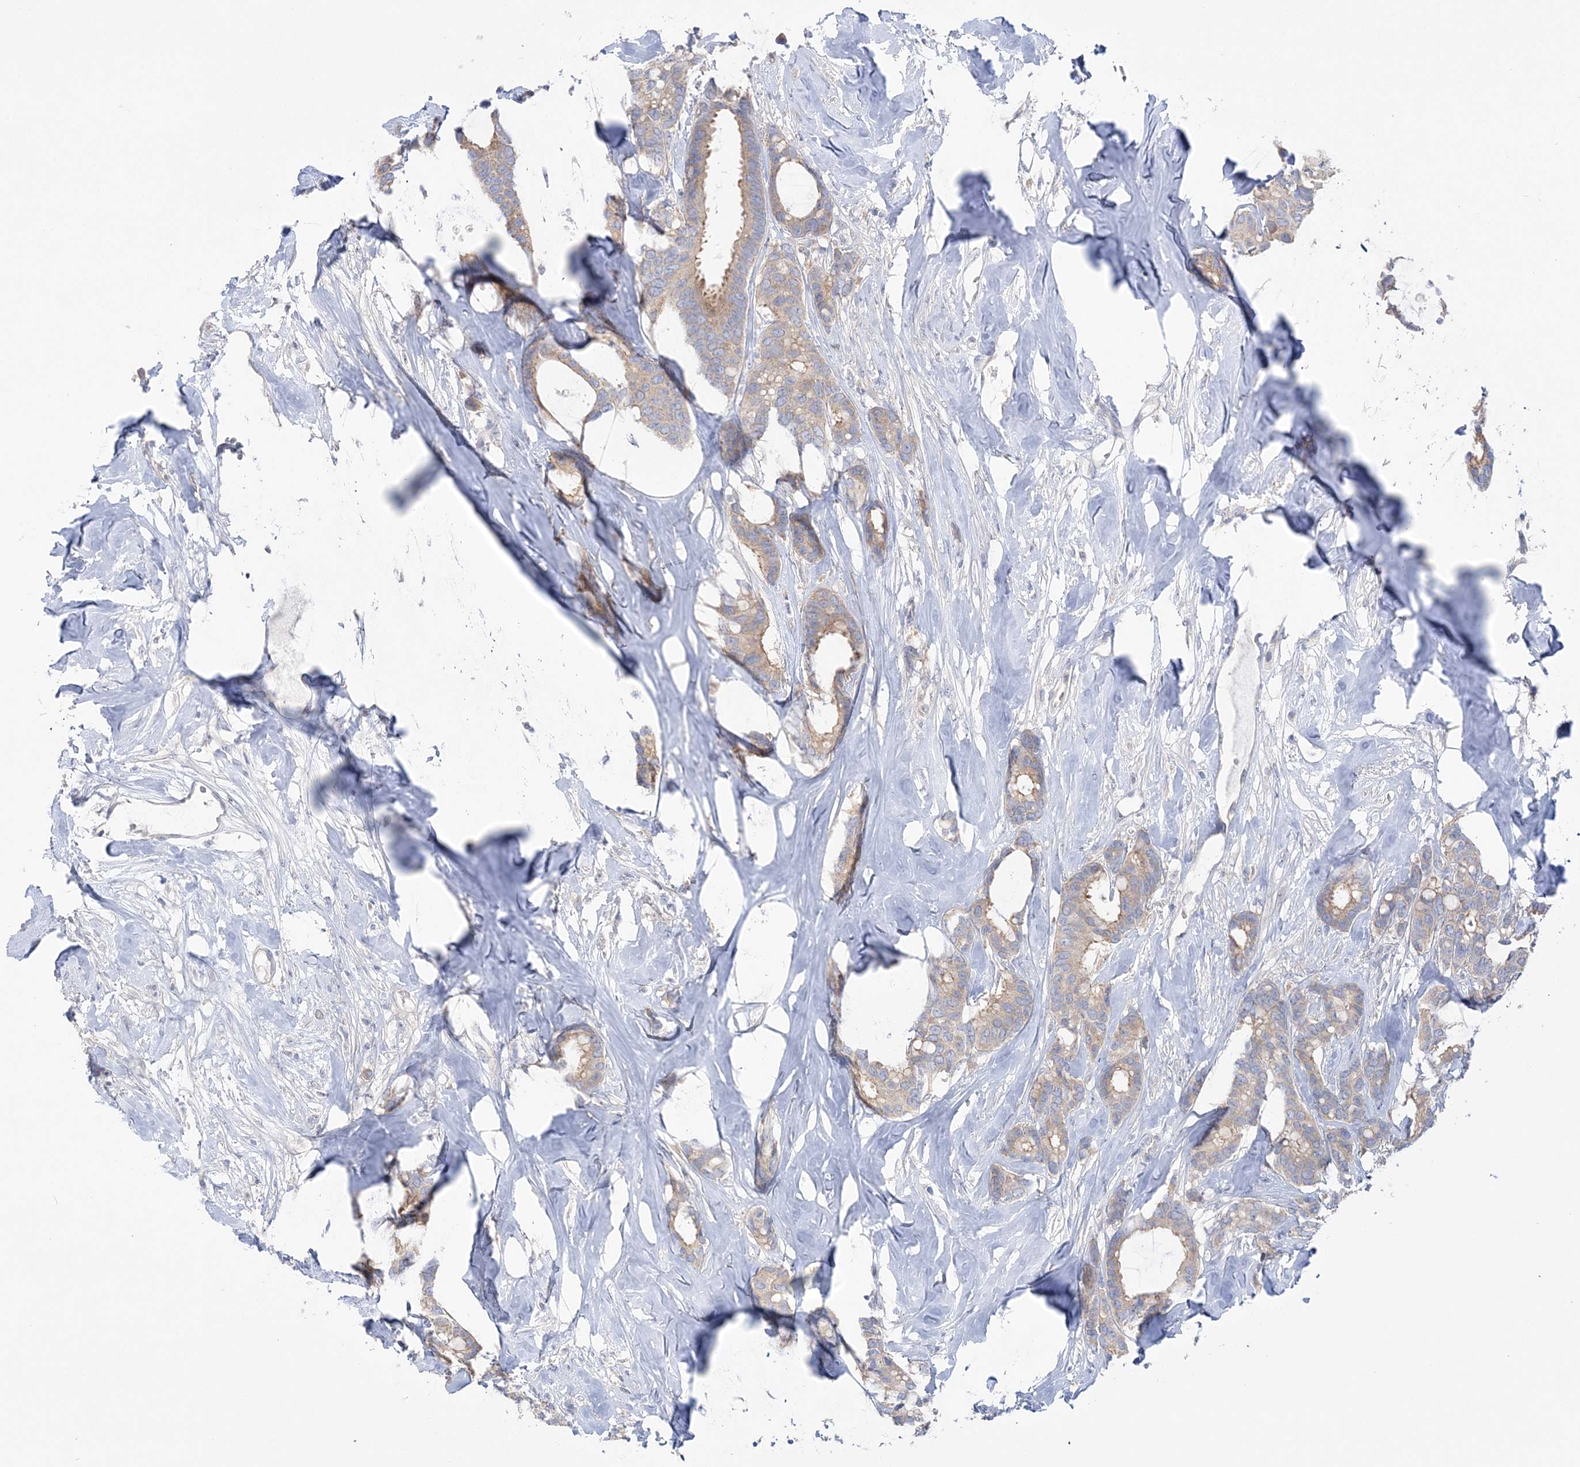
{"staining": {"intensity": "weak", "quantity": ">75%", "location": "cytoplasmic/membranous"}, "tissue": "breast cancer", "cell_type": "Tumor cells", "image_type": "cancer", "snomed": [{"axis": "morphology", "description": "Duct carcinoma"}, {"axis": "topography", "description": "Breast"}], "caption": "Tumor cells show weak cytoplasmic/membranous expression in about >75% of cells in breast infiltrating ductal carcinoma.", "gene": "MMADHC", "patient": {"sex": "female", "age": 87}}